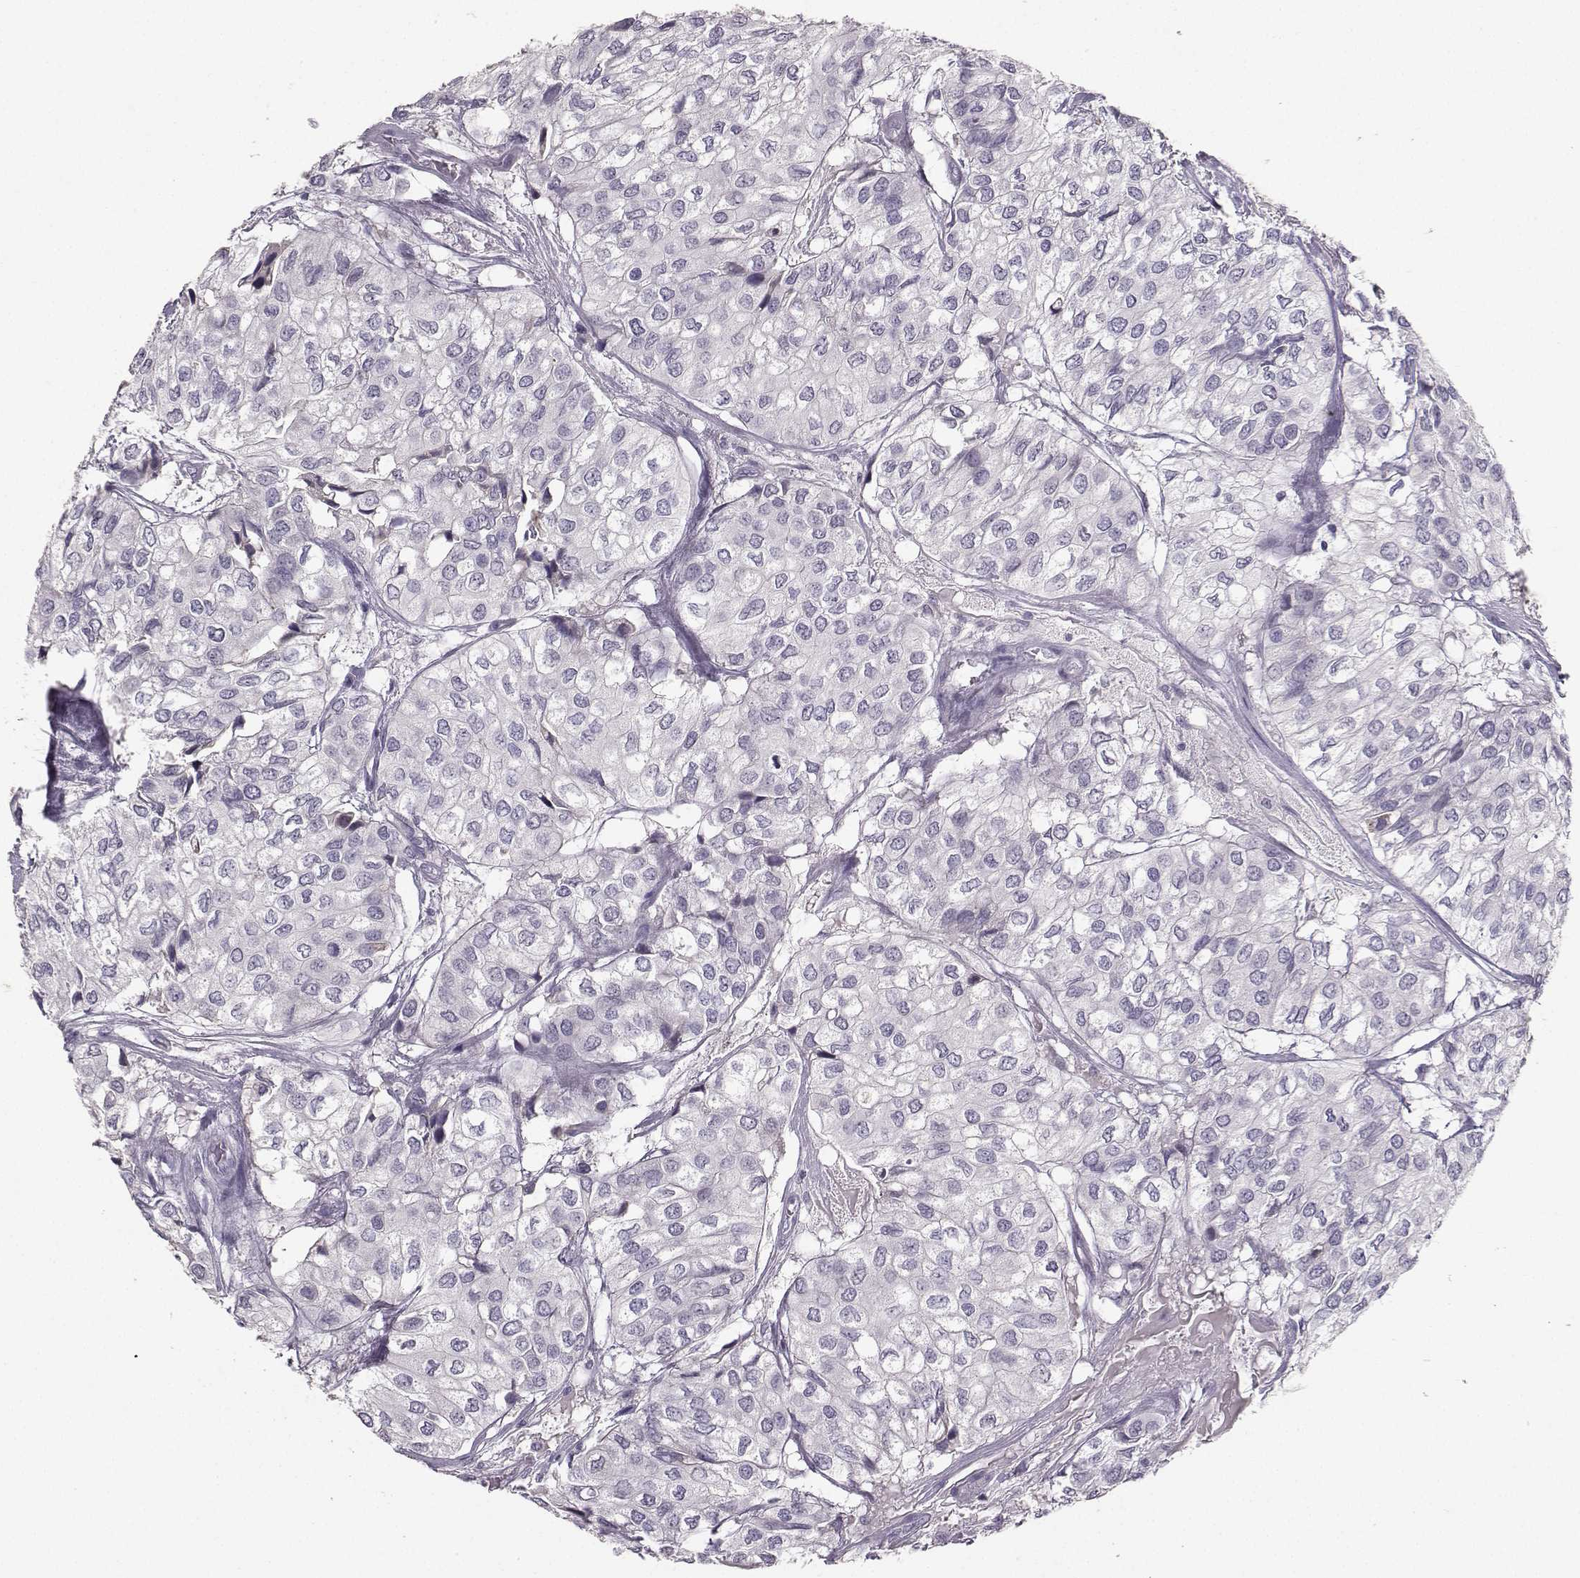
{"staining": {"intensity": "negative", "quantity": "none", "location": "none"}, "tissue": "urothelial cancer", "cell_type": "Tumor cells", "image_type": "cancer", "snomed": [{"axis": "morphology", "description": "Urothelial carcinoma, High grade"}, {"axis": "topography", "description": "Urinary bladder"}], "caption": "Tumor cells show no significant positivity in urothelial carcinoma (high-grade).", "gene": "PKP2", "patient": {"sex": "male", "age": 73}}